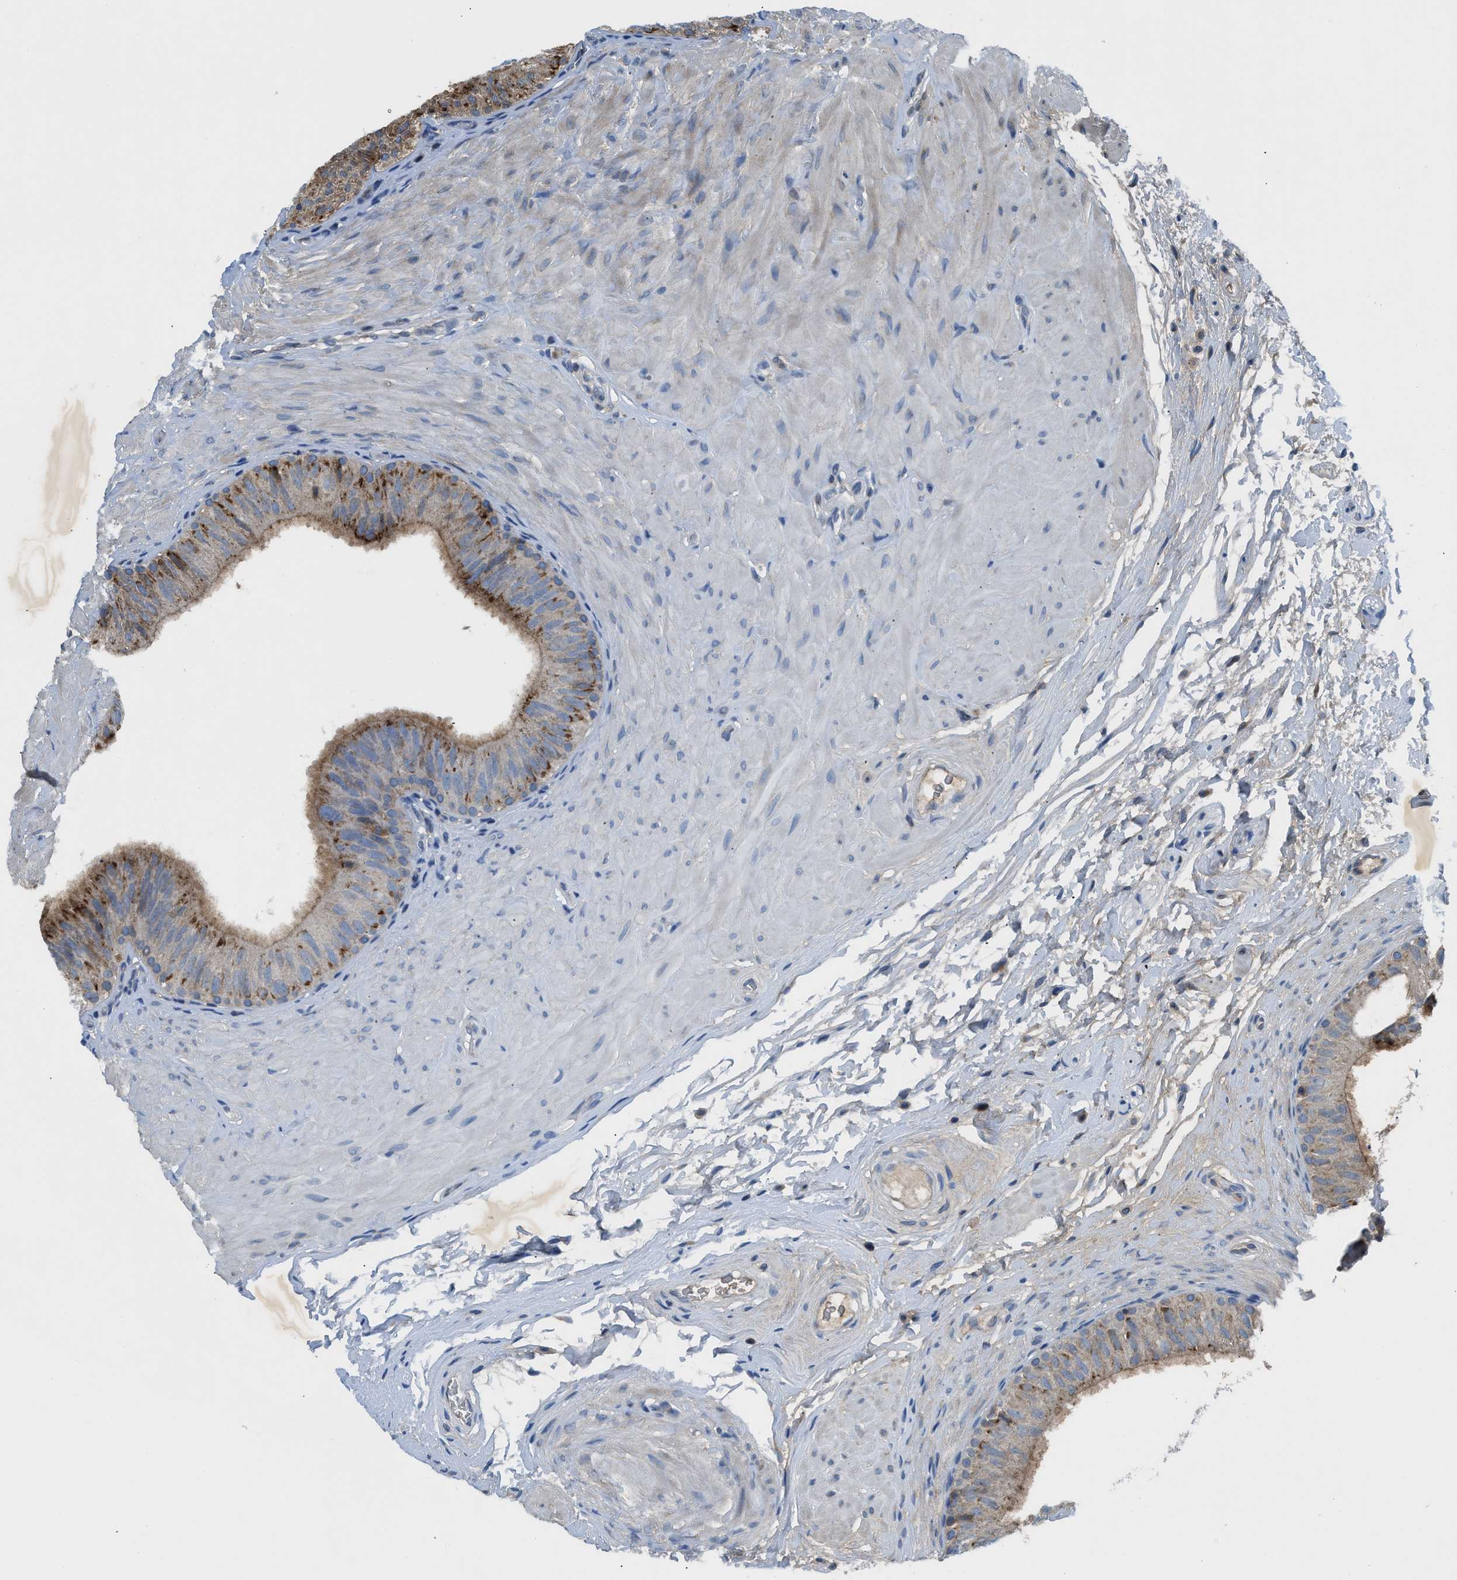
{"staining": {"intensity": "moderate", "quantity": "25%-75%", "location": "cytoplasmic/membranous"}, "tissue": "epididymis", "cell_type": "Glandular cells", "image_type": "normal", "snomed": [{"axis": "morphology", "description": "Normal tissue, NOS"}, {"axis": "topography", "description": "Epididymis"}], "caption": "Human epididymis stained for a protein (brown) displays moderate cytoplasmic/membranous positive positivity in approximately 25%-75% of glandular cells.", "gene": "PAFAH2", "patient": {"sex": "male", "age": 34}}